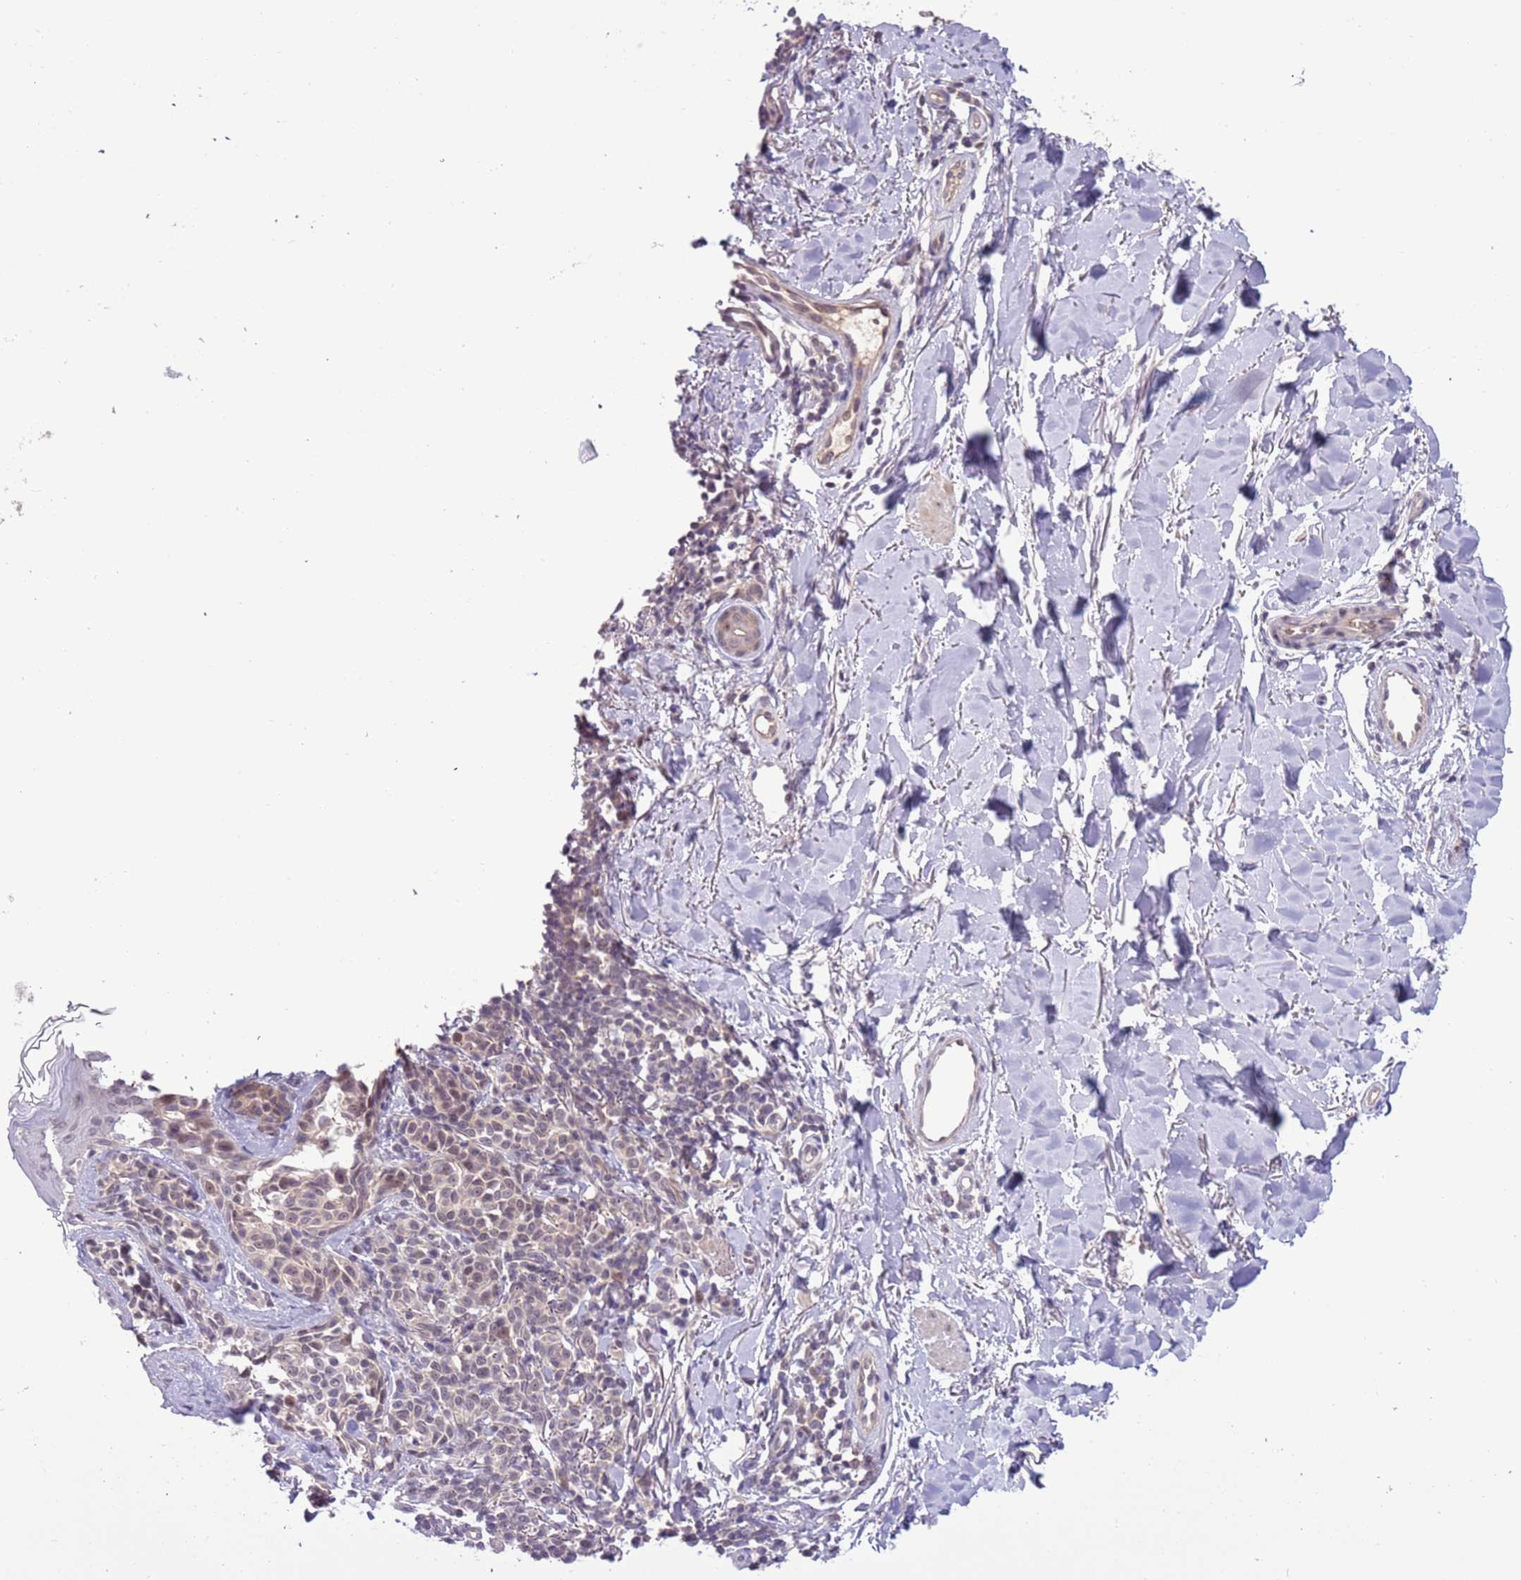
{"staining": {"intensity": "negative", "quantity": "none", "location": "none"}, "tissue": "melanoma", "cell_type": "Tumor cells", "image_type": "cancer", "snomed": [{"axis": "morphology", "description": "Malignant melanoma, NOS"}, {"axis": "topography", "description": "Skin of upper extremity"}], "caption": "Image shows no protein staining in tumor cells of melanoma tissue.", "gene": "SHROOM3", "patient": {"sex": "male", "age": 40}}